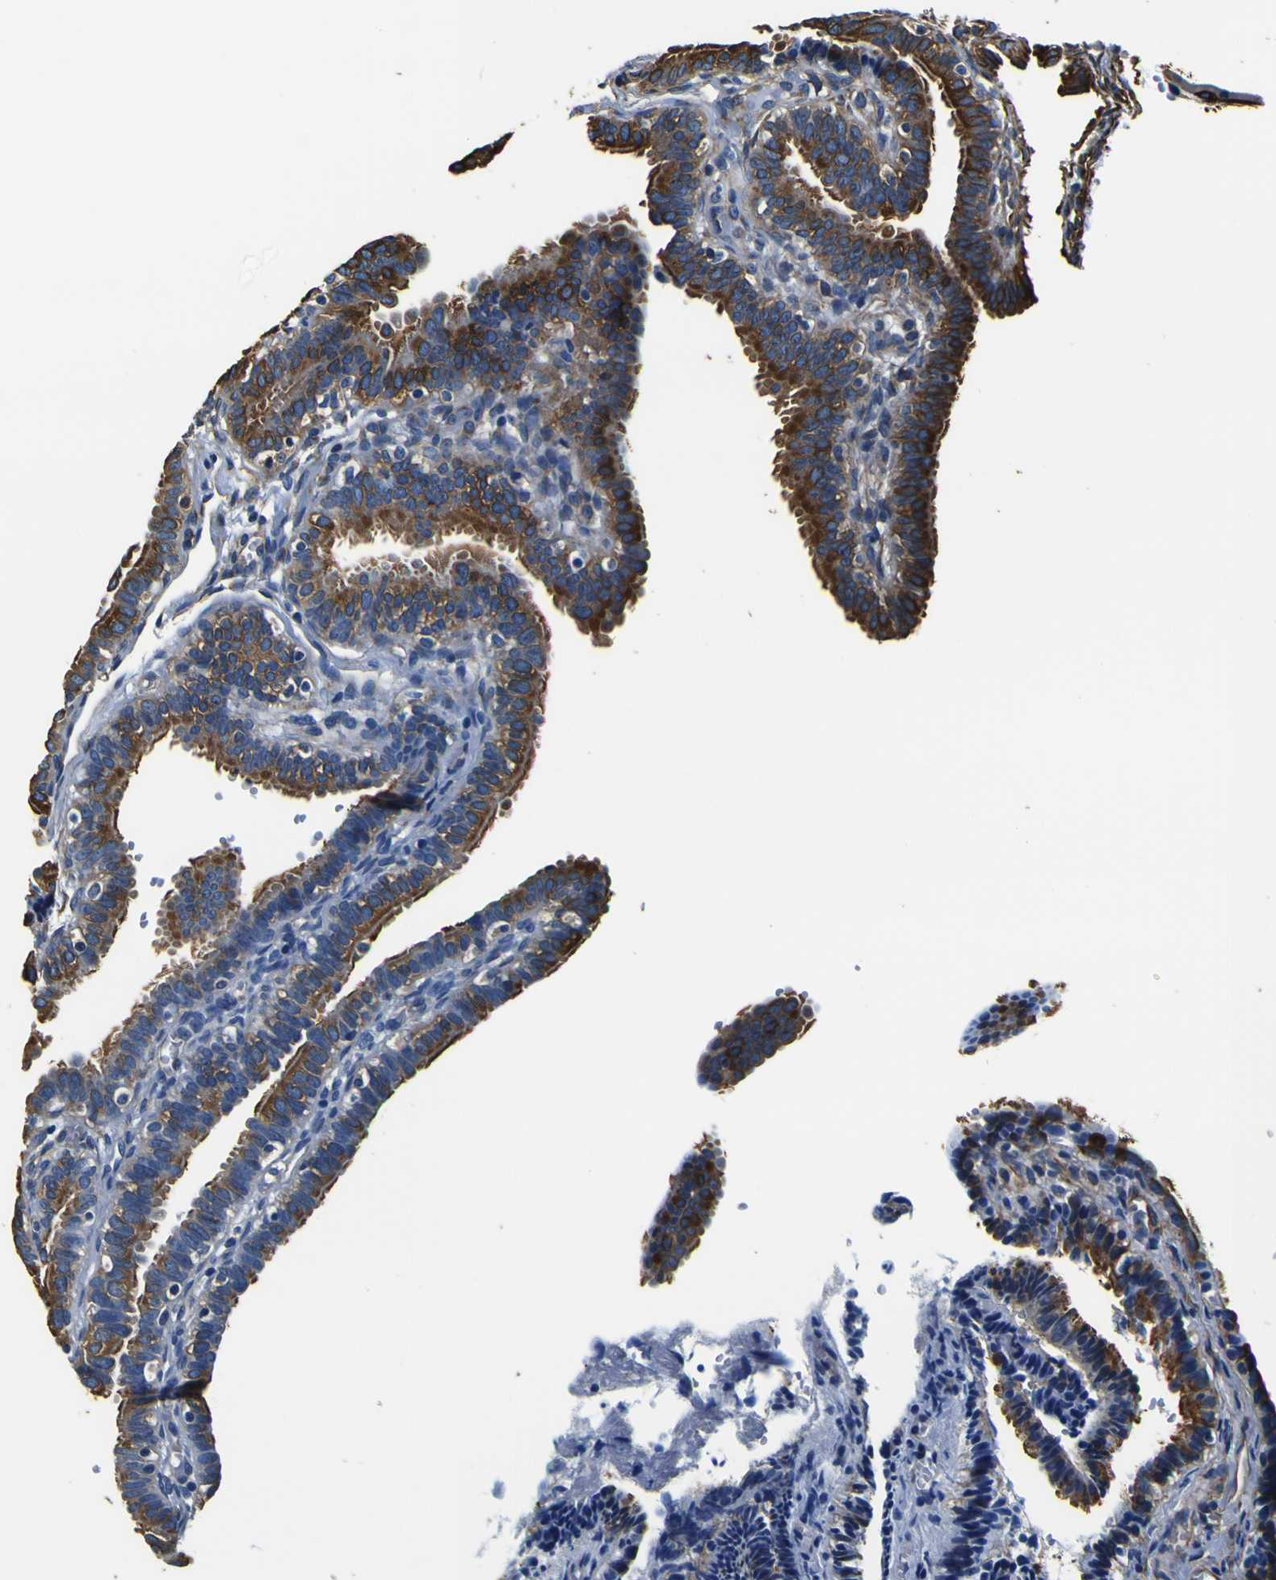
{"staining": {"intensity": "moderate", "quantity": ">75%", "location": "cytoplasmic/membranous"}, "tissue": "fallopian tube", "cell_type": "Glandular cells", "image_type": "normal", "snomed": [{"axis": "morphology", "description": "Normal tissue, NOS"}, {"axis": "topography", "description": "Fallopian tube"}, {"axis": "topography", "description": "Placenta"}], "caption": "Glandular cells display medium levels of moderate cytoplasmic/membranous positivity in about >75% of cells in unremarkable human fallopian tube. The protein is shown in brown color, while the nuclei are stained blue.", "gene": "TUBA1B", "patient": {"sex": "female", "age": 34}}